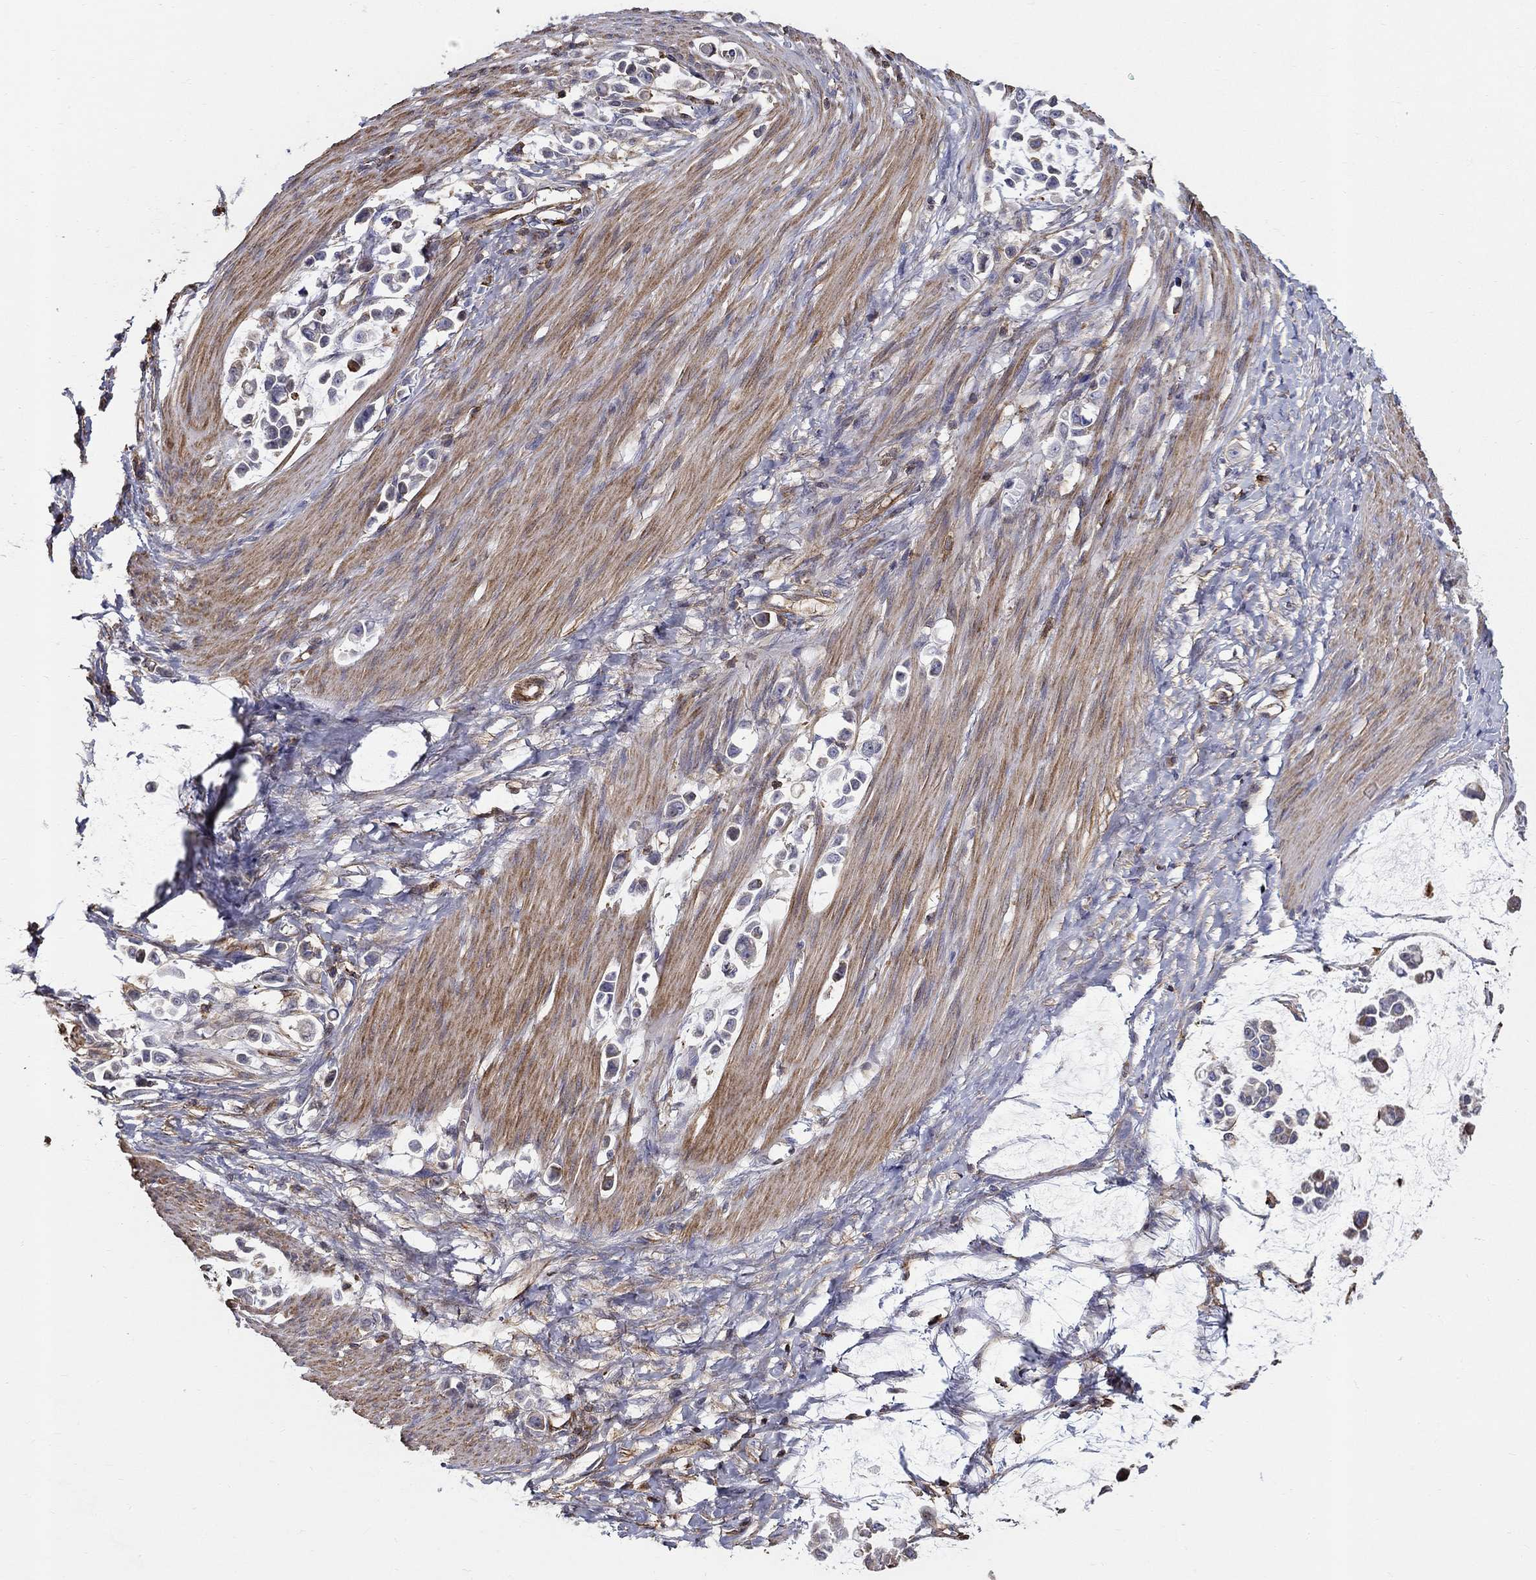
{"staining": {"intensity": "negative", "quantity": "none", "location": "none"}, "tissue": "stomach cancer", "cell_type": "Tumor cells", "image_type": "cancer", "snomed": [{"axis": "morphology", "description": "Adenocarcinoma, NOS"}, {"axis": "topography", "description": "Stomach"}], "caption": "There is no significant expression in tumor cells of stomach cancer.", "gene": "NPHP1", "patient": {"sex": "male", "age": 82}}